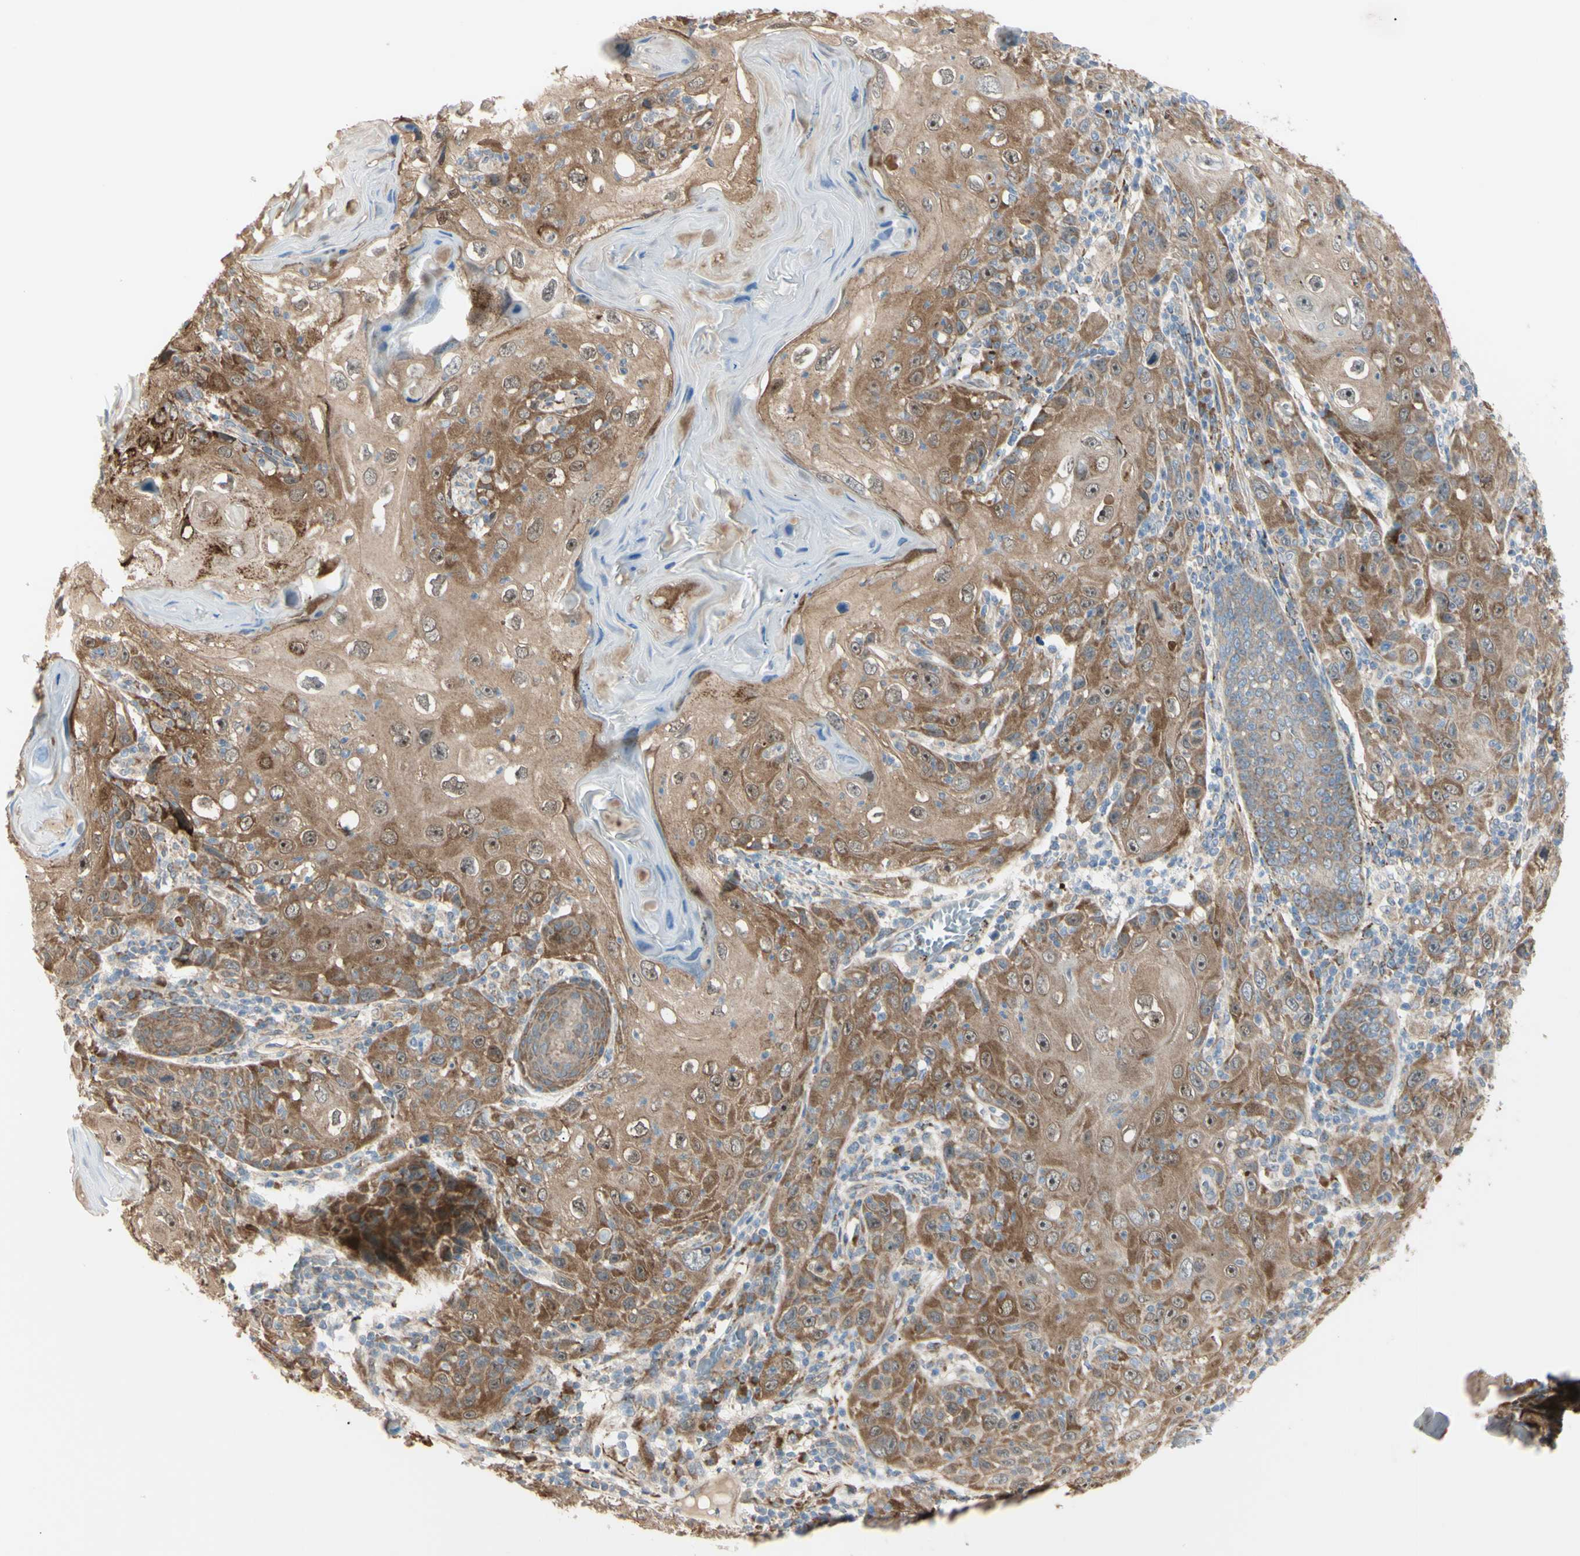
{"staining": {"intensity": "moderate", "quantity": ">75%", "location": "cytoplasmic/membranous"}, "tissue": "skin cancer", "cell_type": "Tumor cells", "image_type": "cancer", "snomed": [{"axis": "morphology", "description": "Squamous cell carcinoma, NOS"}, {"axis": "topography", "description": "Skin"}], "caption": "The image reveals staining of skin cancer, revealing moderate cytoplasmic/membranous protein expression (brown color) within tumor cells. (Stains: DAB (3,3'-diaminobenzidine) in brown, nuclei in blue, Microscopy: brightfield microscopy at high magnification).", "gene": "EIF5A", "patient": {"sex": "female", "age": 88}}